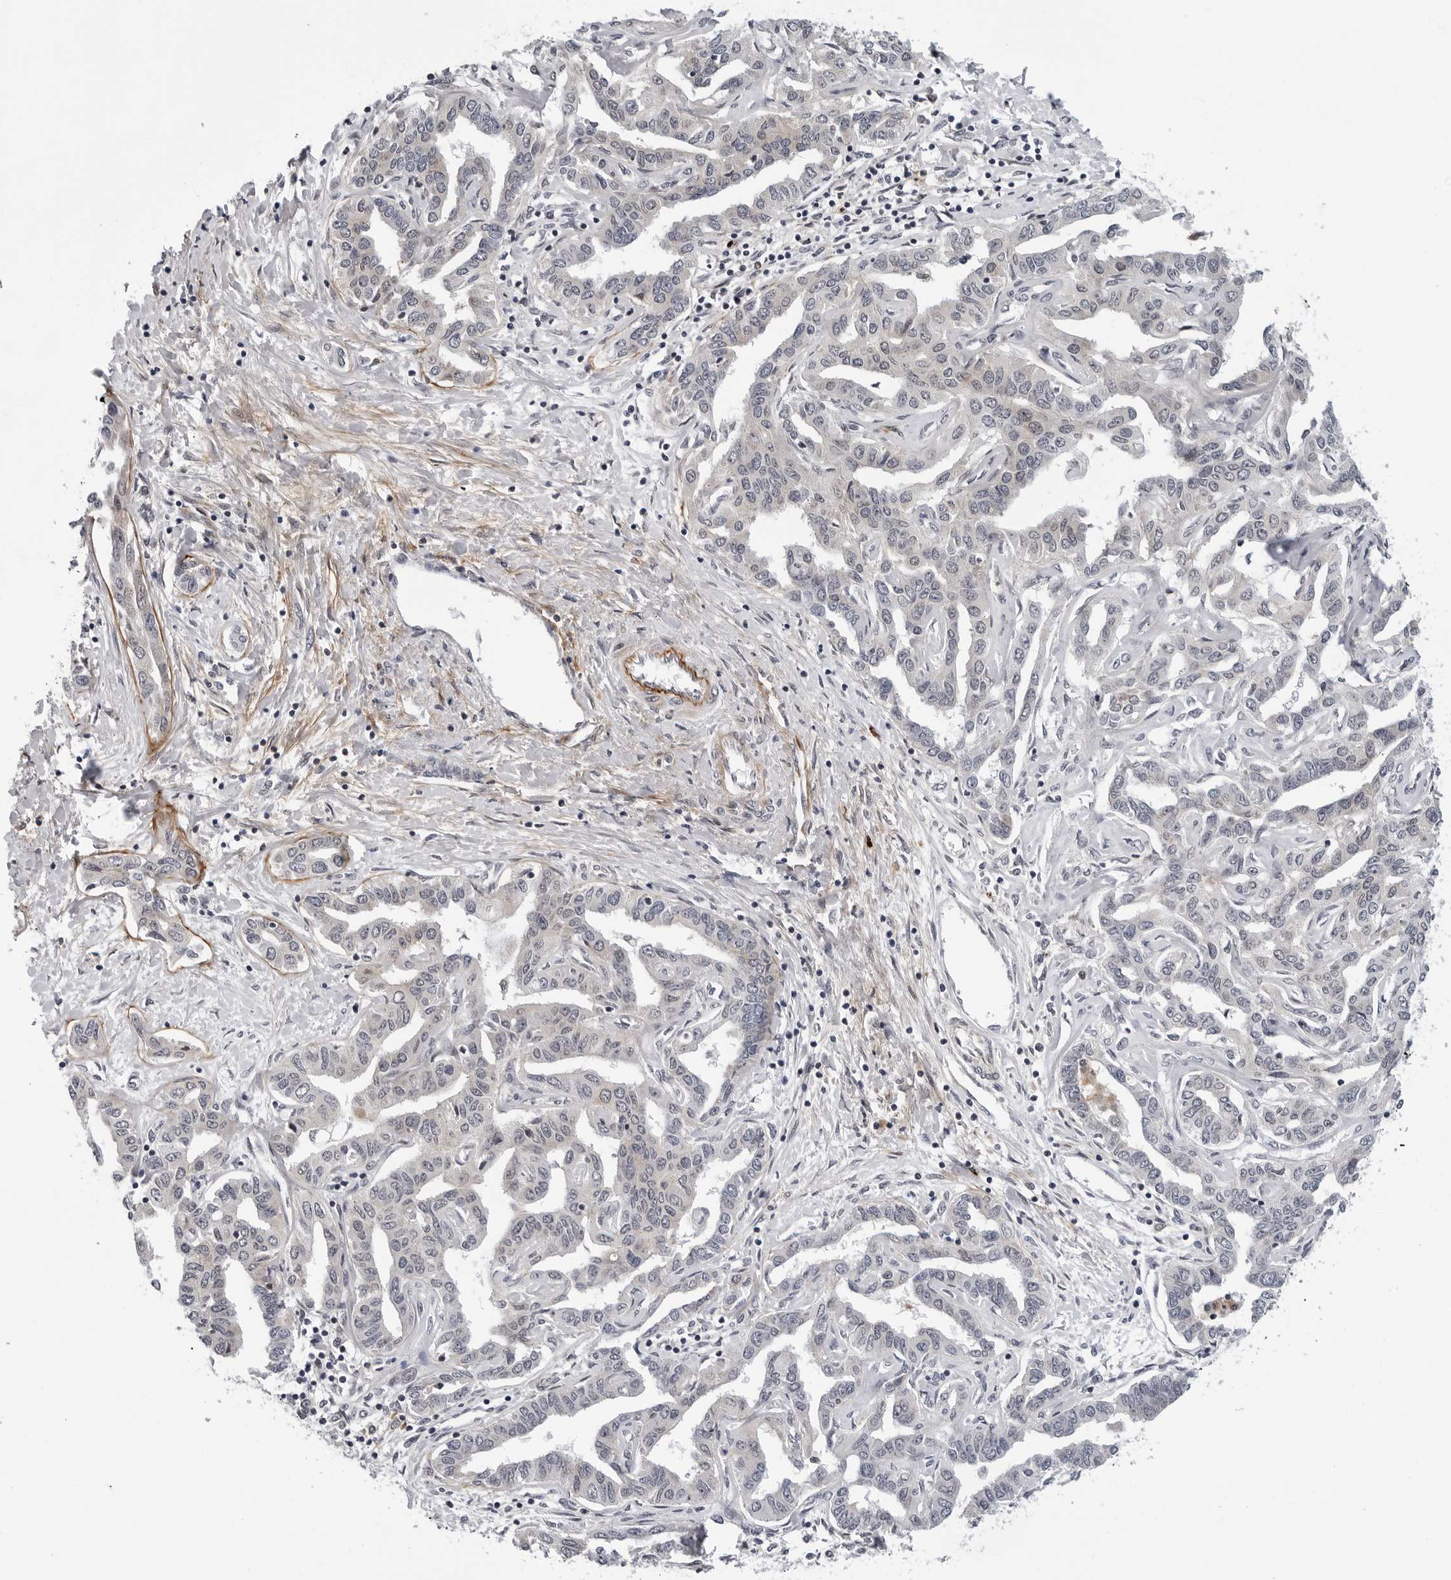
{"staining": {"intensity": "negative", "quantity": "none", "location": "none"}, "tissue": "liver cancer", "cell_type": "Tumor cells", "image_type": "cancer", "snomed": [{"axis": "morphology", "description": "Cholangiocarcinoma"}, {"axis": "topography", "description": "Liver"}], "caption": "Liver cholangiocarcinoma was stained to show a protein in brown. There is no significant staining in tumor cells.", "gene": "KIAA1614", "patient": {"sex": "male", "age": 59}}